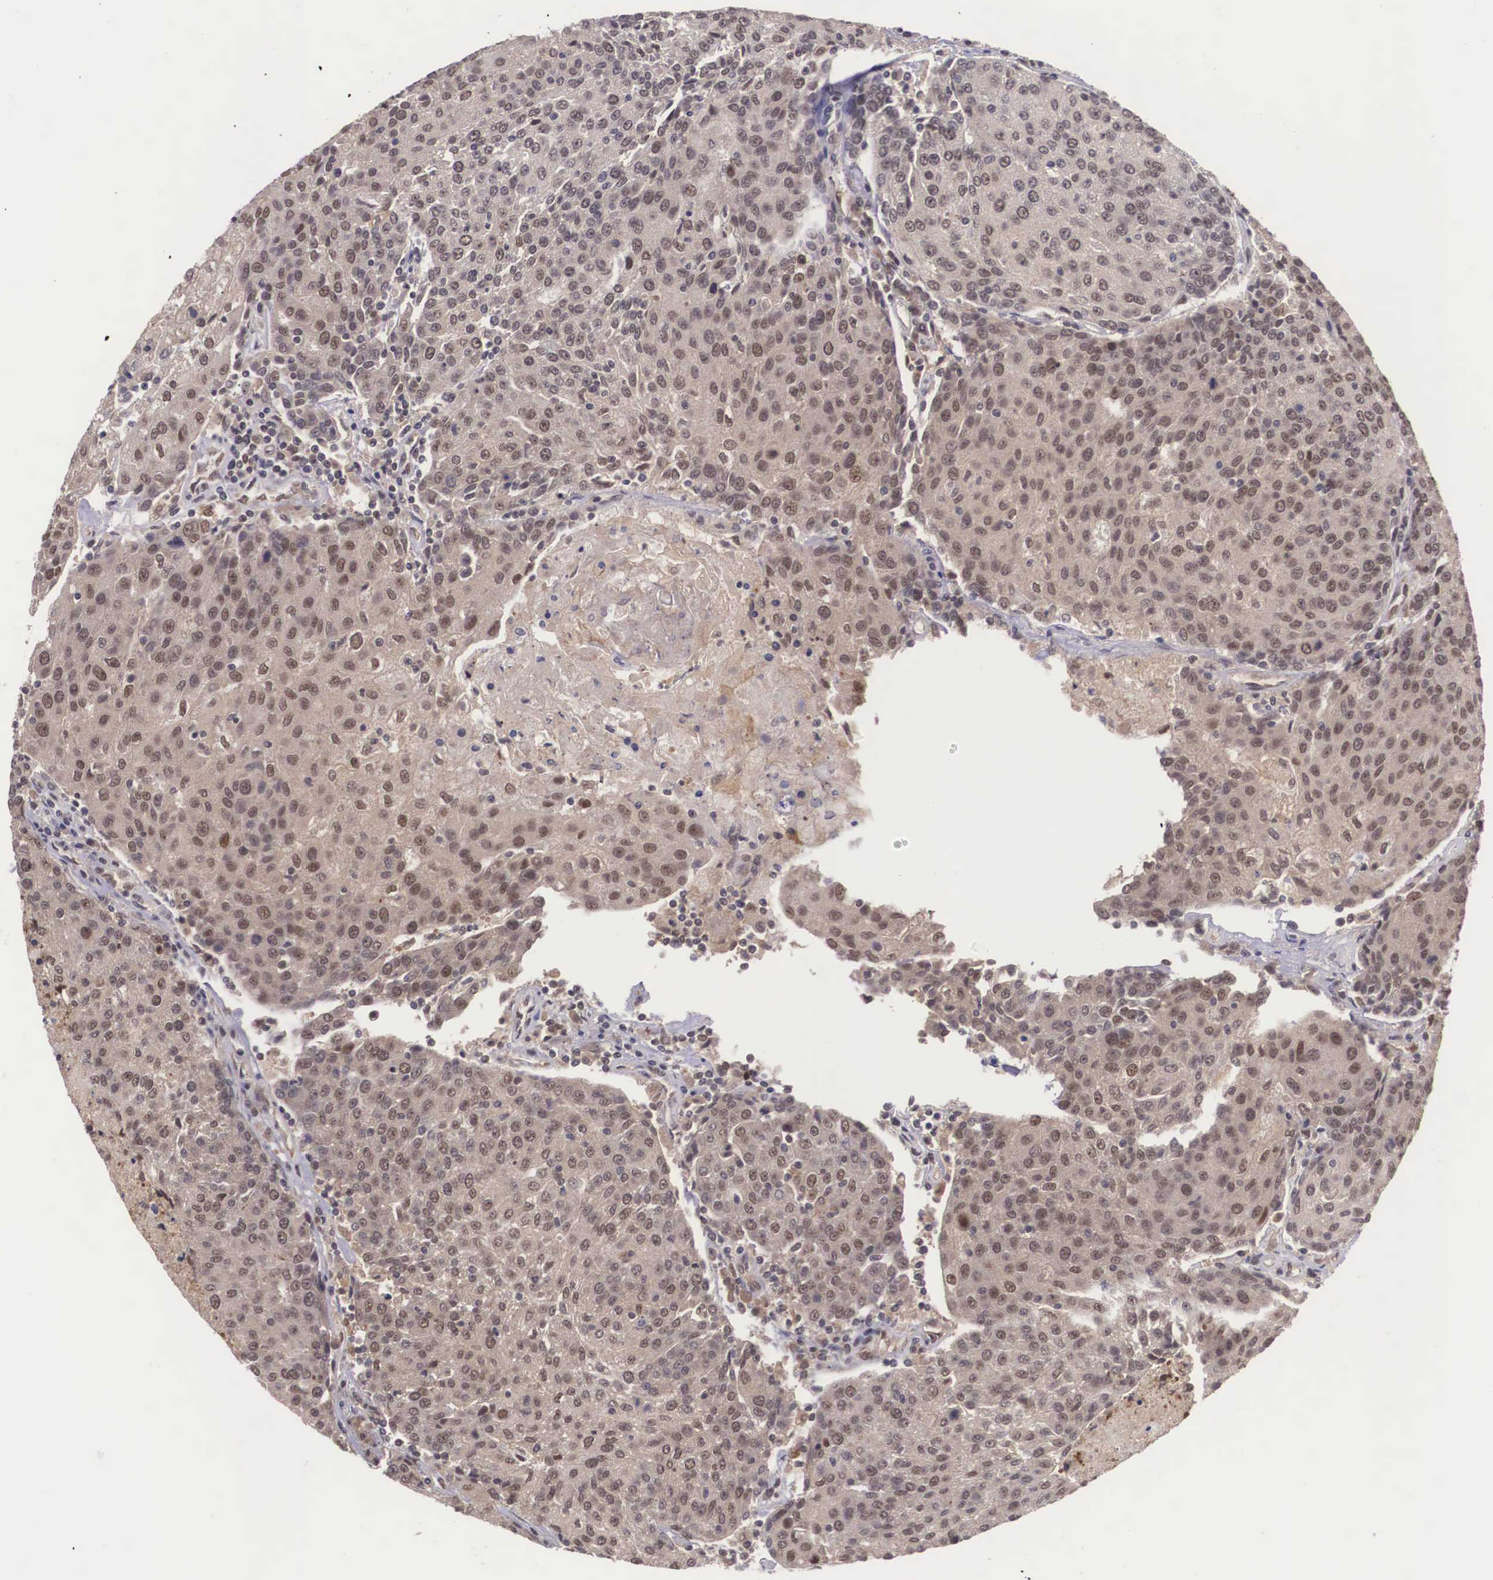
{"staining": {"intensity": "moderate", "quantity": ">75%", "location": "cytoplasmic/membranous"}, "tissue": "urothelial cancer", "cell_type": "Tumor cells", "image_type": "cancer", "snomed": [{"axis": "morphology", "description": "Urothelial carcinoma, High grade"}, {"axis": "topography", "description": "Urinary bladder"}], "caption": "Brown immunohistochemical staining in high-grade urothelial carcinoma exhibits moderate cytoplasmic/membranous expression in about >75% of tumor cells.", "gene": "VASH1", "patient": {"sex": "female", "age": 85}}